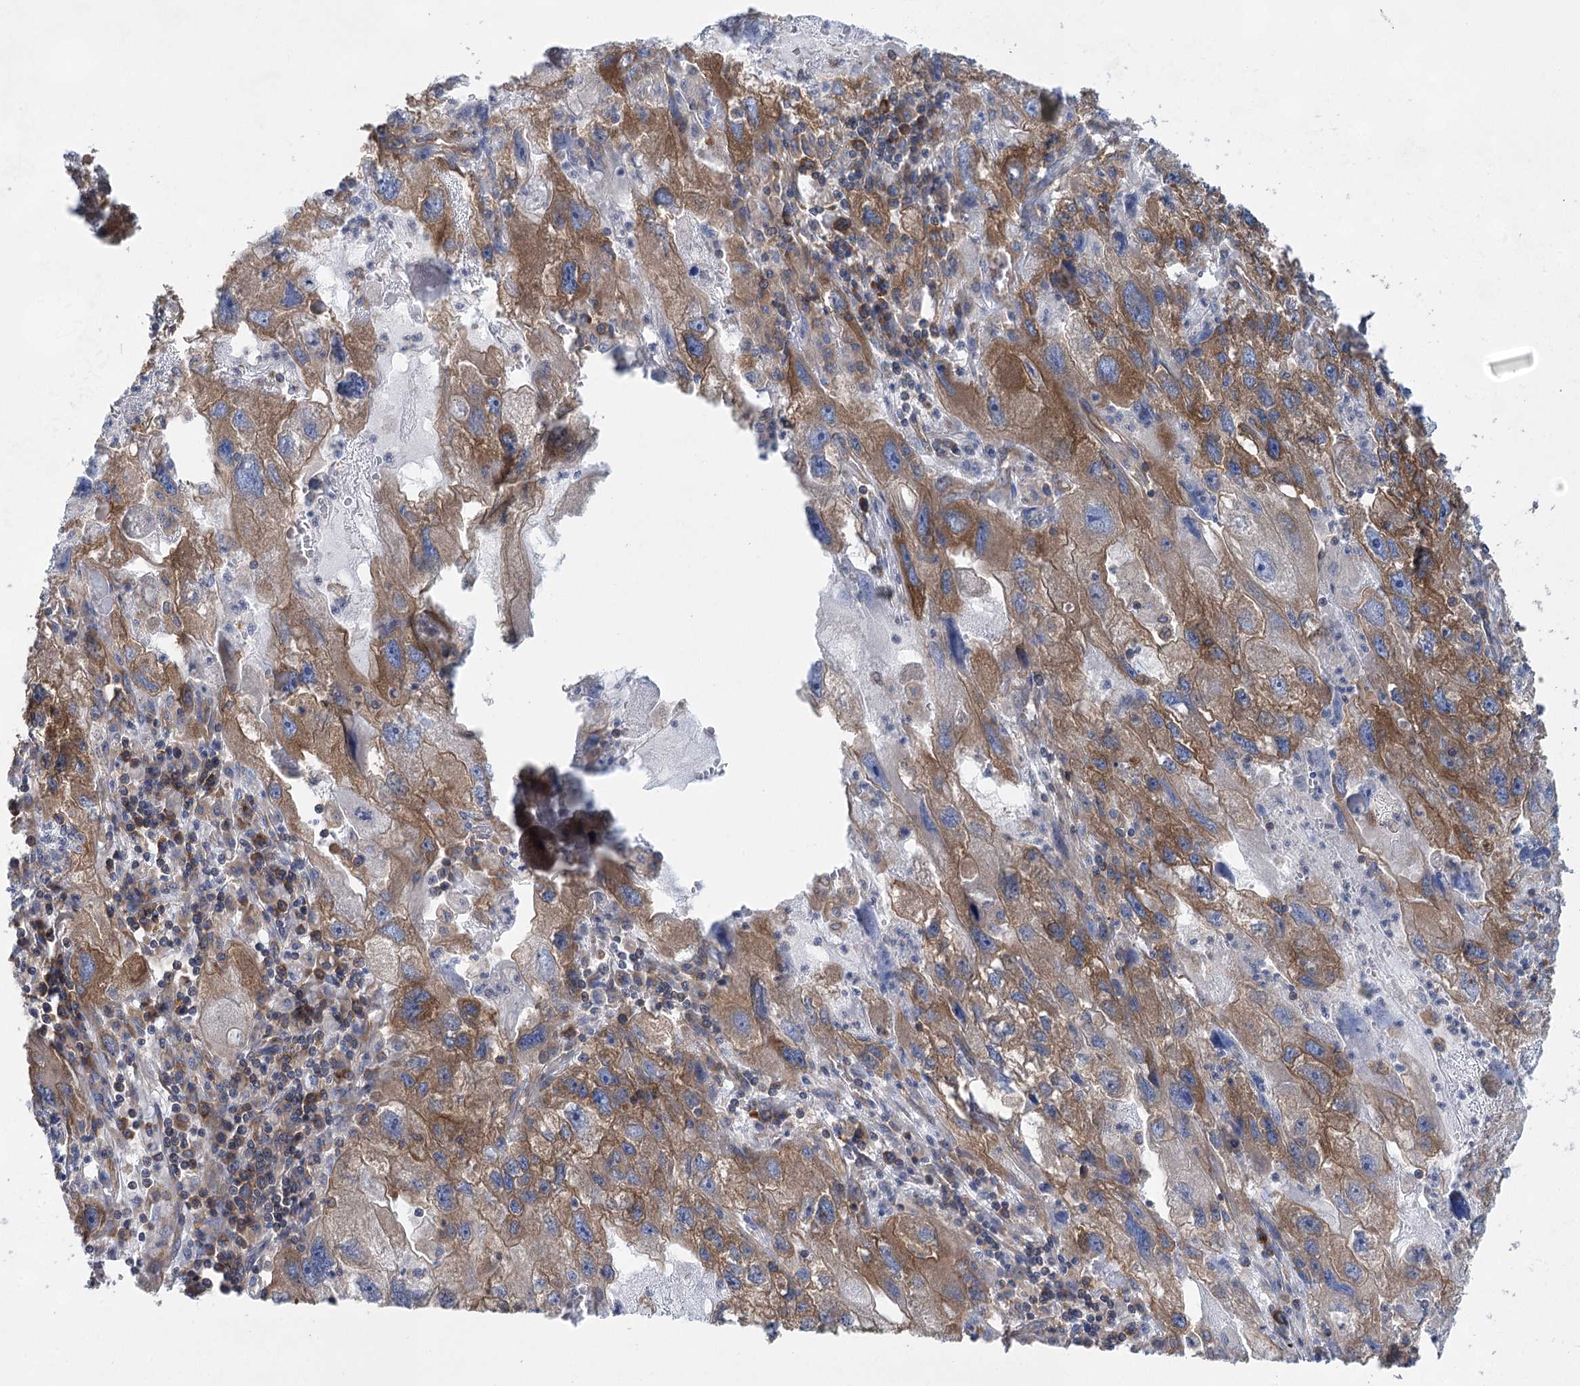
{"staining": {"intensity": "moderate", "quantity": "25%-75%", "location": "cytoplasmic/membranous"}, "tissue": "endometrial cancer", "cell_type": "Tumor cells", "image_type": "cancer", "snomed": [{"axis": "morphology", "description": "Adenocarcinoma, NOS"}, {"axis": "topography", "description": "Endometrium"}], "caption": "IHC (DAB) staining of endometrial adenocarcinoma shows moderate cytoplasmic/membranous protein positivity in approximately 25%-75% of tumor cells.", "gene": "EIF3A", "patient": {"sex": "female", "age": 49}}